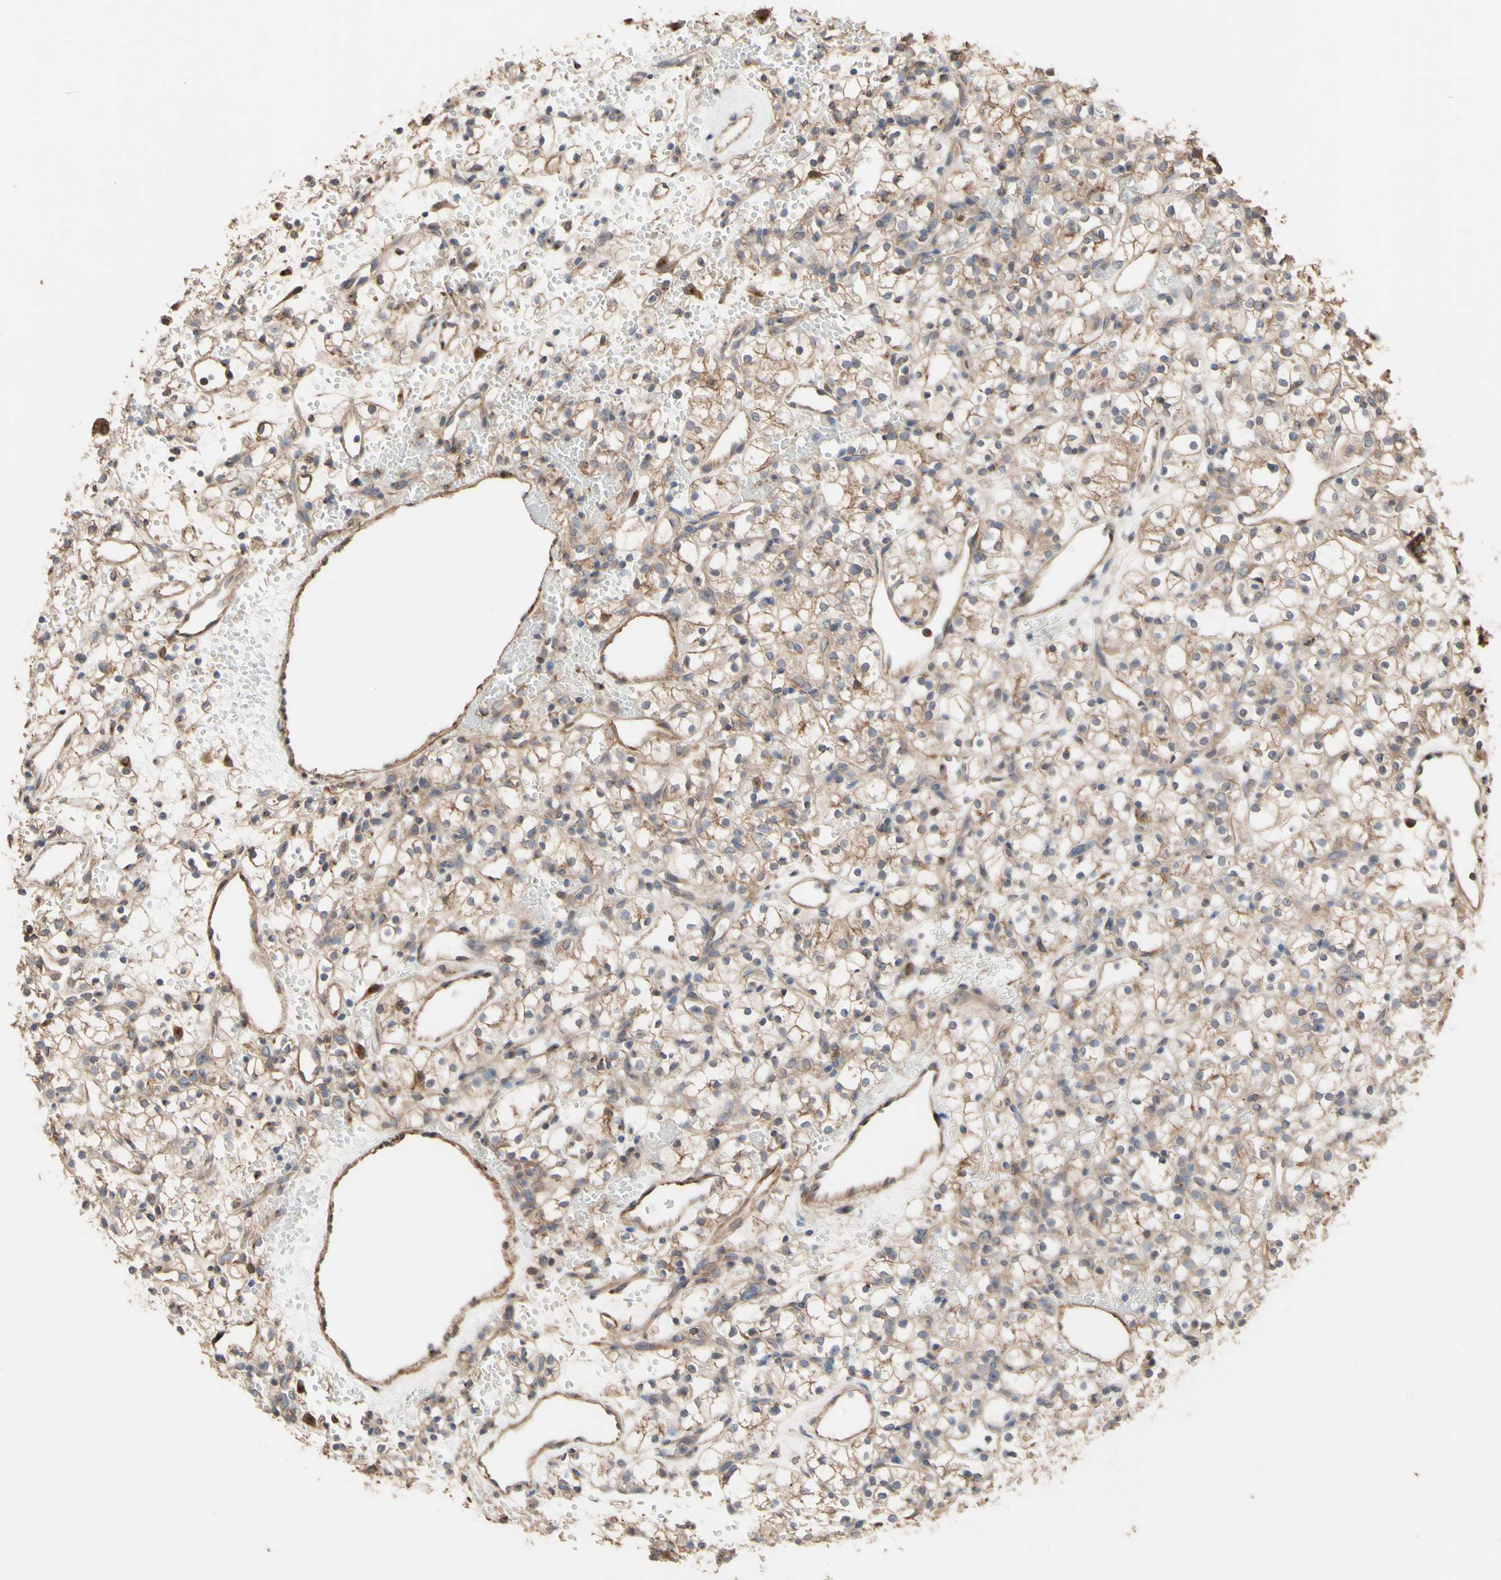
{"staining": {"intensity": "moderate", "quantity": ">75%", "location": "cytoplasmic/membranous"}, "tissue": "renal cancer", "cell_type": "Tumor cells", "image_type": "cancer", "snomed": [{"axis": "morphology", "description": "Adenocarcinoma, NOS"}, {"axis": "topography", "description": "Kidney"}], "caption": "Renal cancer was stained to show a protein in brown. There is medium levels of moderate cytoplasmic/membranous expression in approximately >75% of tumor cells. (DAB (3,3'-diaminobenzidine) = brown stain, brightfield microscopy at high magnification).", "gene": "NECTIN3", "patient": {"sex": "female", "age": 60}}